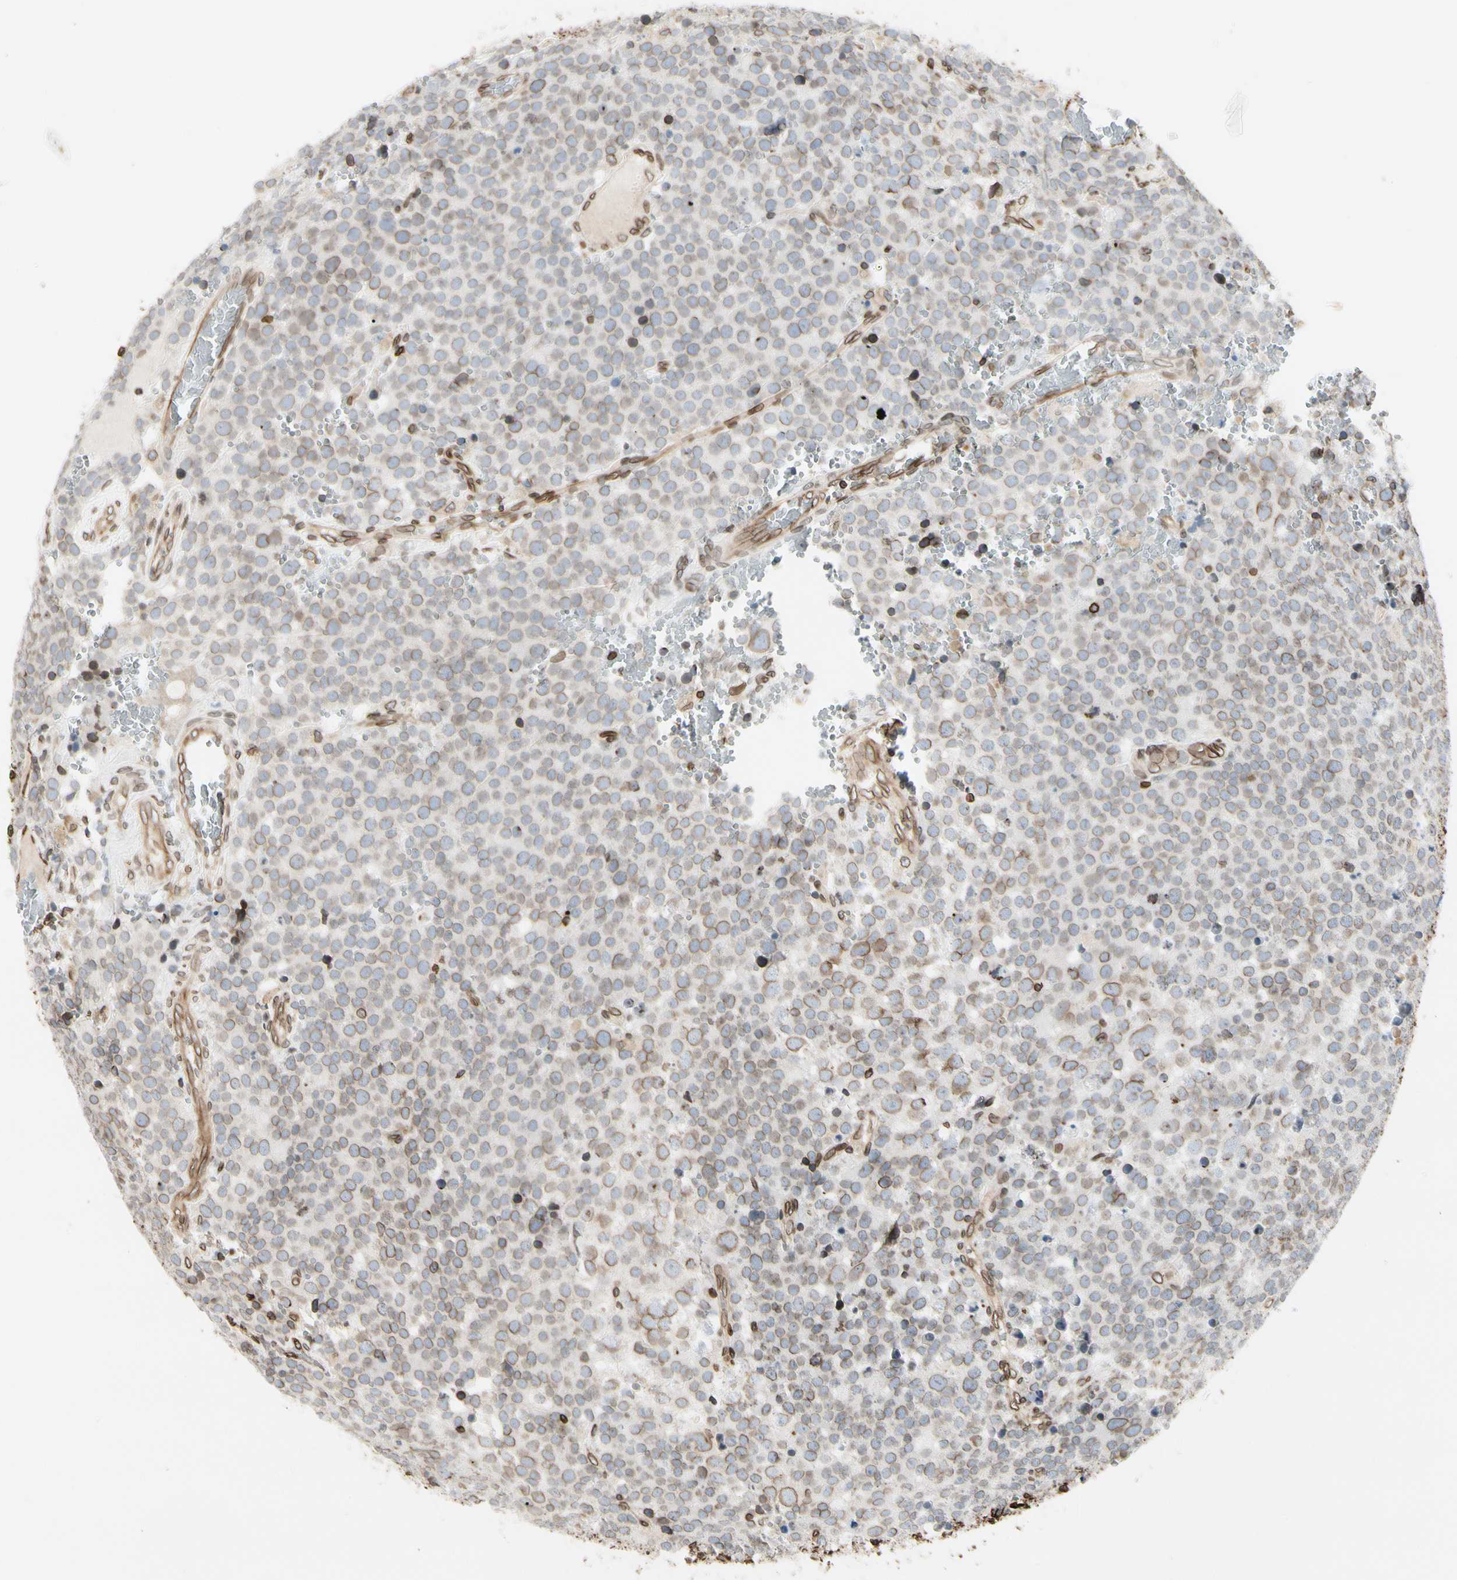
{"staining": {"intensity": "weak", "quantity": "25%-75%", "location": "cytoplasmic/membranous,nuclear"}, "tissue": "testis cancer", "cell_type": "Tumor cells", "image_type": "cancer", "snomed": [{"axis": "morphology", "description": "Seminoma, NOS"}, {"axis": "topography", "description": "Testis"}], "caption": "This is an image of immunohistochemistry (IHC) staining of testis seminoma, which shows weak staining in the cytoplasmic/membranous and nuclear of tumor cells.", "gene": "TMPO", "patient": {"sex": "male", "age": 71}}